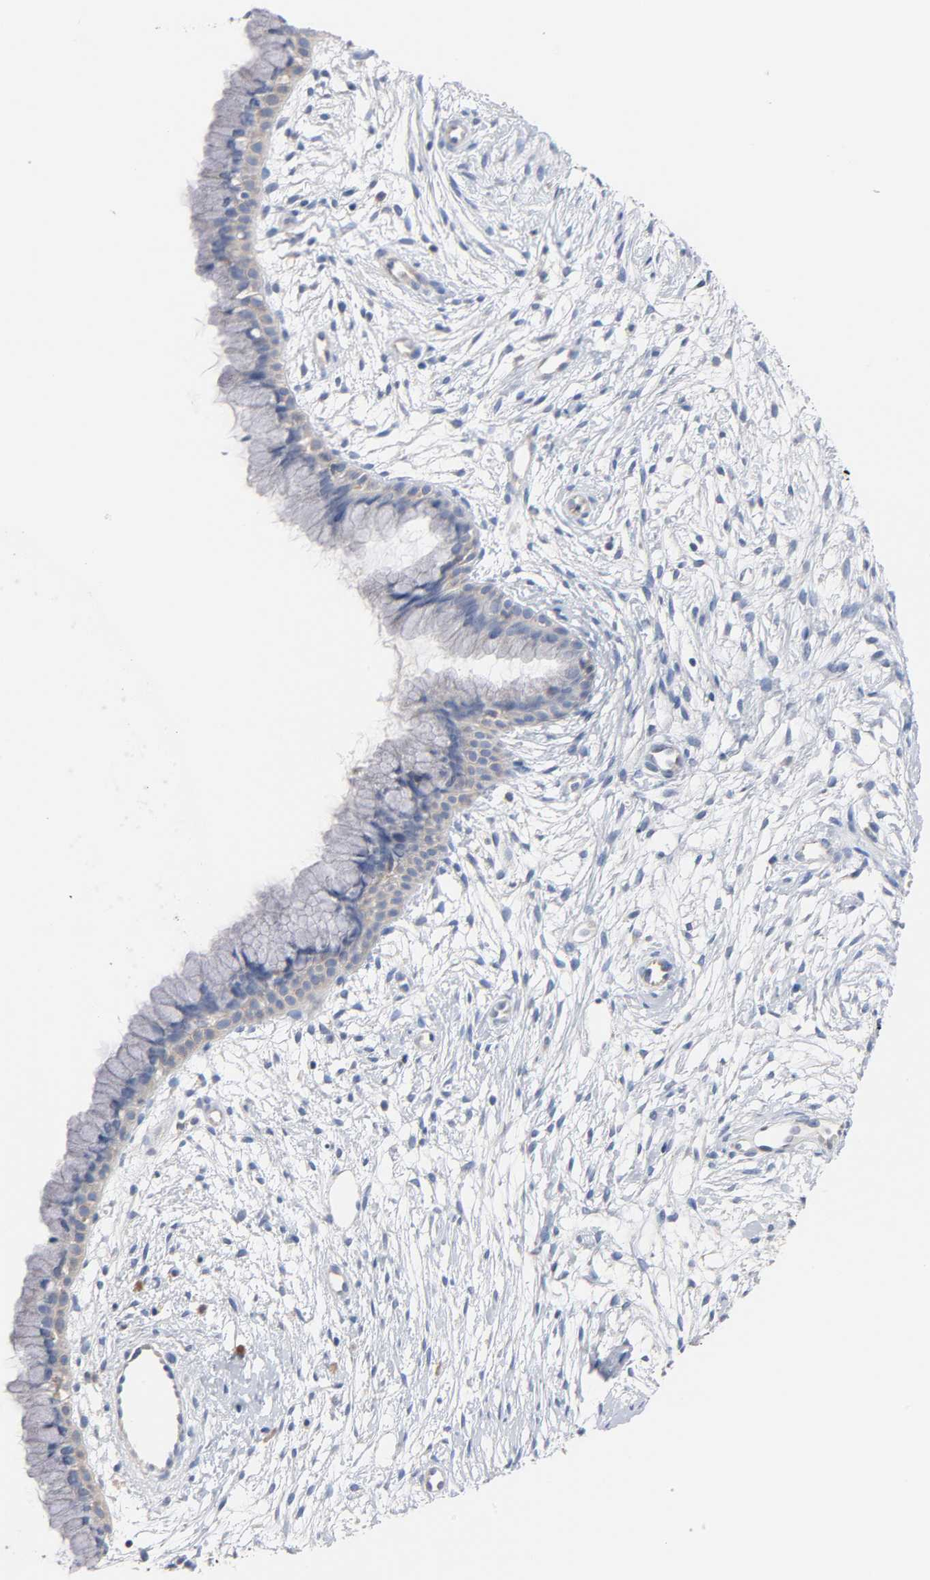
{"staining": {"intensity": "weak", "quantity": "<25%", "location": "cytoplasmic/membranous"}, "tissue": "cervix", "cell_type": "Glandular cells", "image_type": "normal", "snomed": [{"axis": "morphology", "description": "Normal tissue, NOS"}, {"axis": "topography", "description": "Cervix"}], "caption": "The image demonstrates no significant positivity in glandular cells of cervix. (DAB IHC visualized using brightfield microscopy, high magnification).", "gene": "MALT1", "patient": {"sex": "female", "age": 39}}